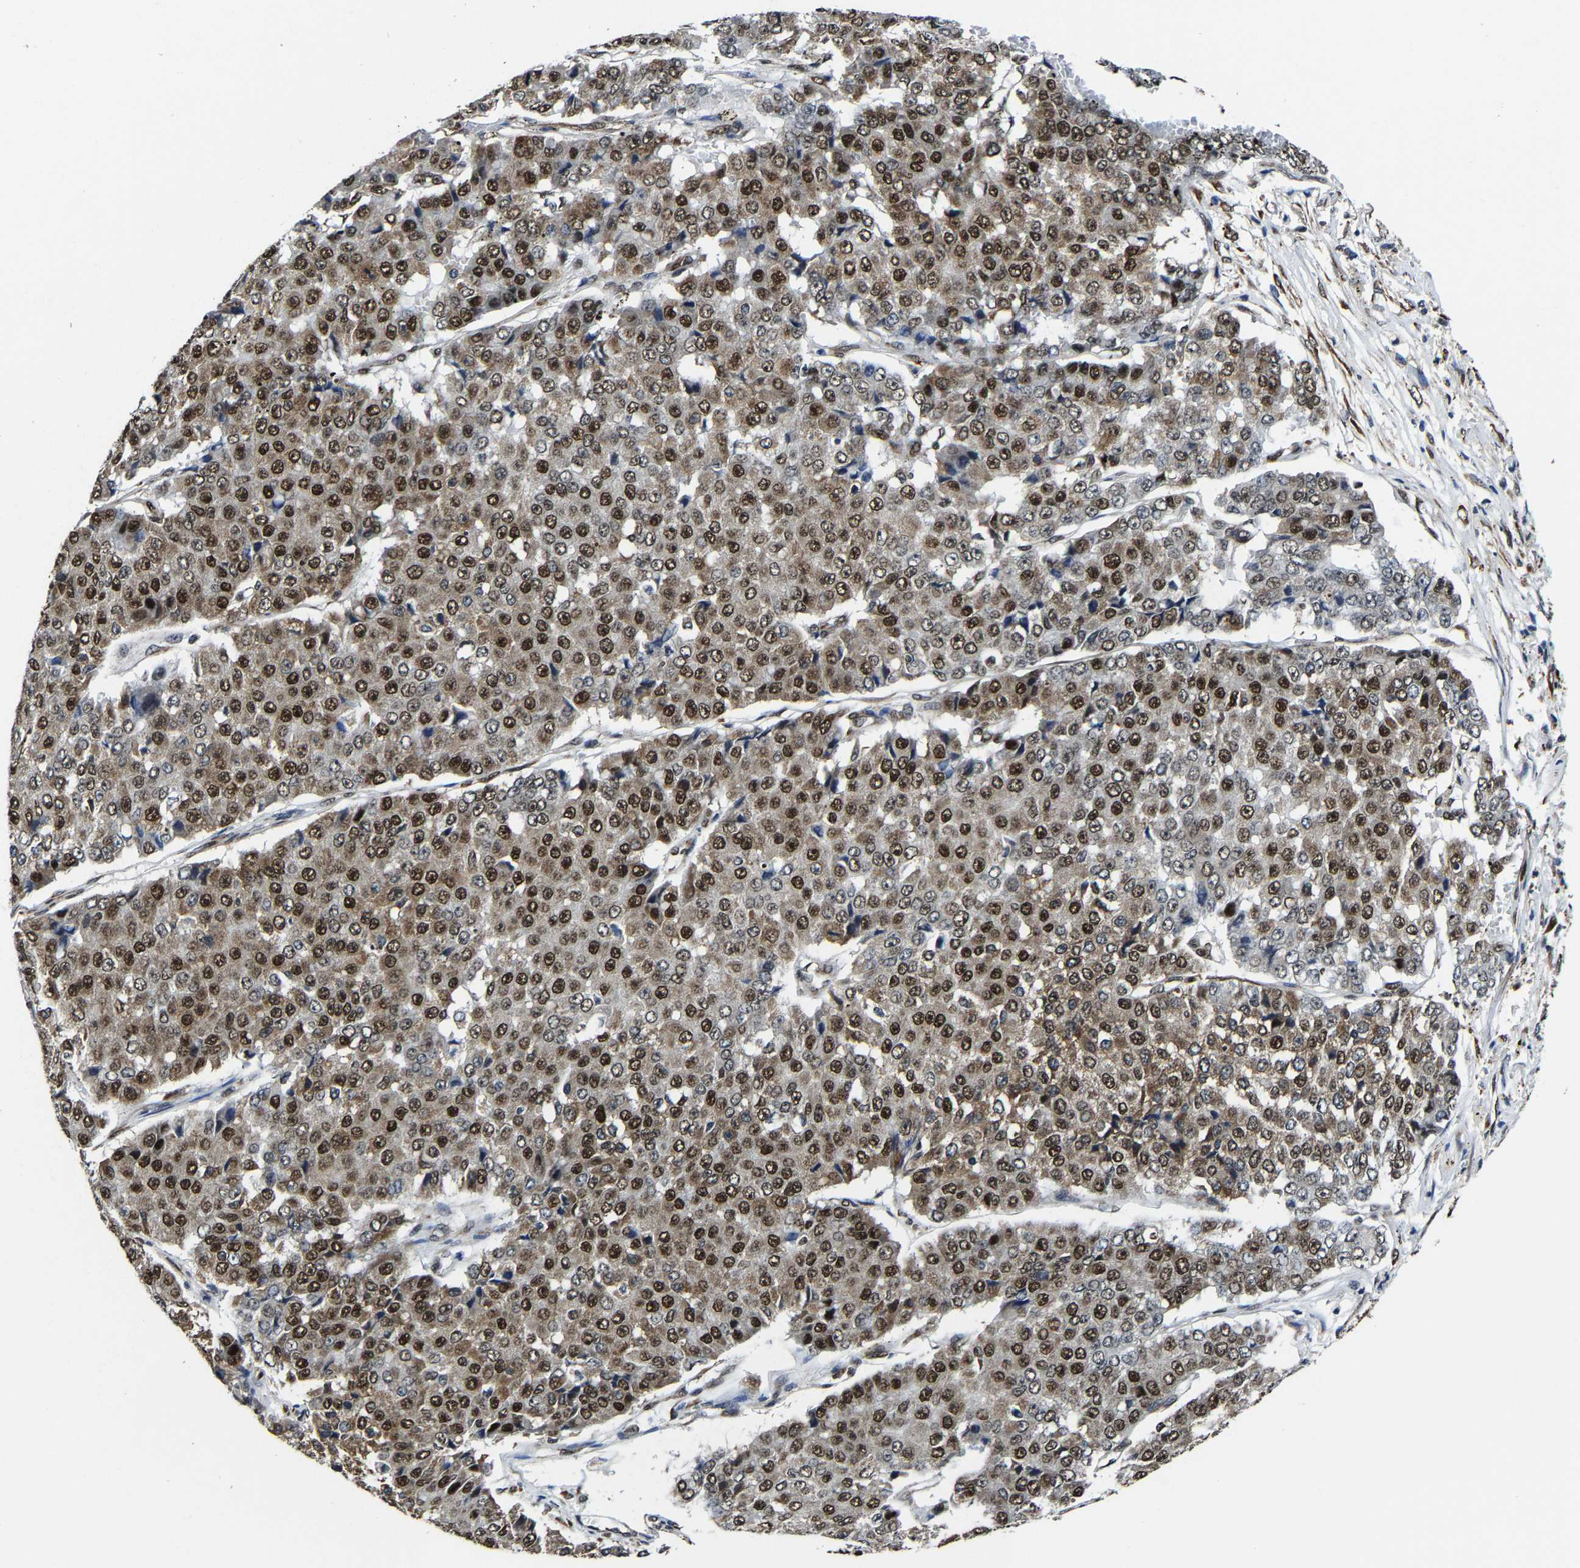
{"staining": {"intensity": "strong", "quantity": "25%-75%", "location": "cytoplasmic/membranous,nuclear"}, "tissue": "pancreatic cancer", "cell_type": "Tumor cells", "image_type": "cancer", "snomed": [{"axis": "morphology", "description": "Adenocarcinoma, NOS"}, {"axis": "topography", "description": "Pancreas"}], "caption": "Adenocarcinoma (pancreatic) was stained to show a protein in brown. There is high levels of strong cytoplasmic/membranous and nuclear staining in about 25%-75% of tumor cells.", "gene": "METTL1", "patient": {"sex": "male", "age": 50}}